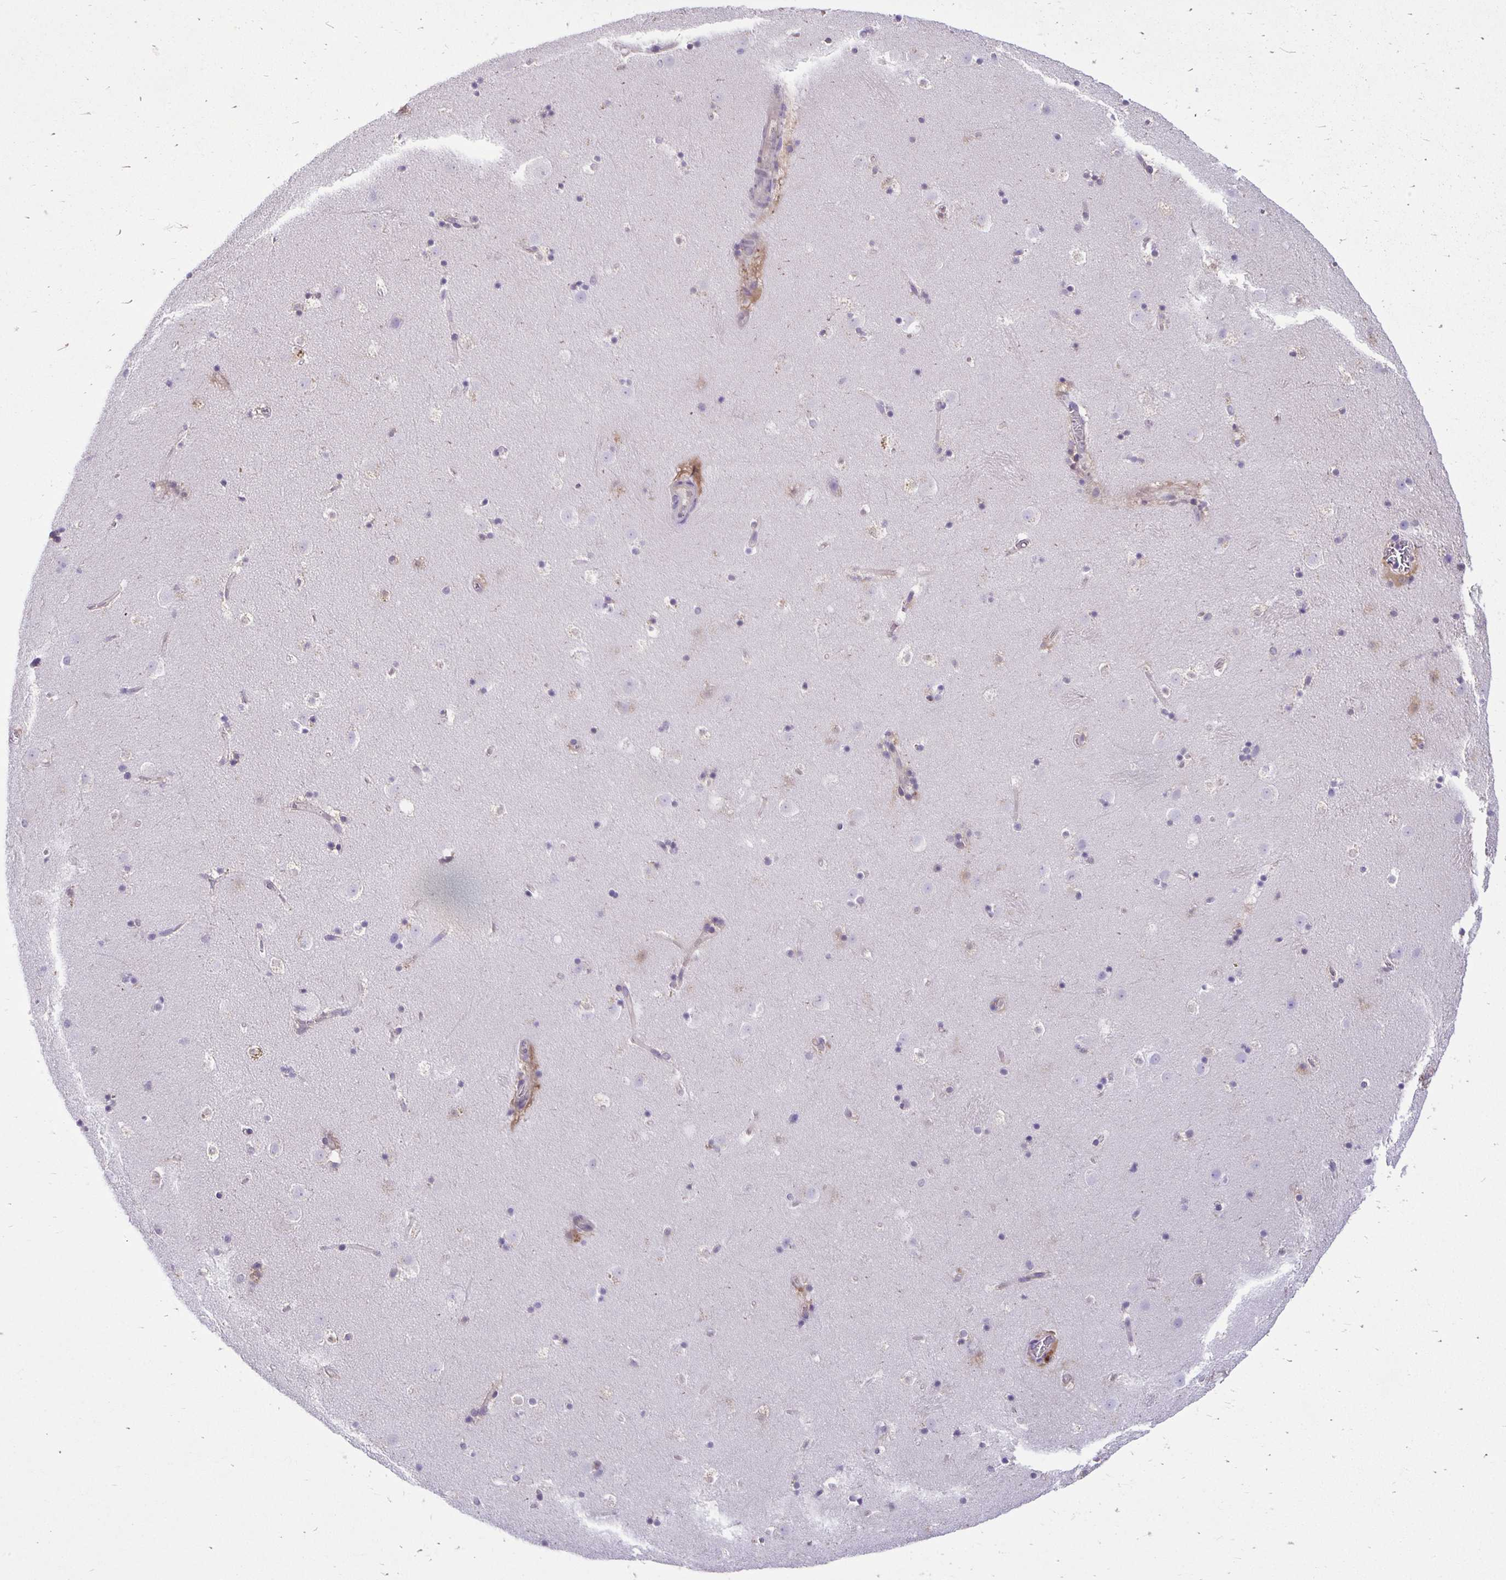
{"staining": {"intensity": "negative", "quantity": "none", "location": "none"}, "tissue": "caudate", "cell_type": "Glial cells", "image_type": "normal", "snomed": [{"axis": "morphology", "description": "Normal tissue, NOS"}, {"axis": "topography", "description": "Lateral ventricle wall"}], "caption": "The micrograph reveals no significant positivity in glial cells of caudate.", "gene": "TAX1BP3", "patient": {"sex": "male", "age": 37}}